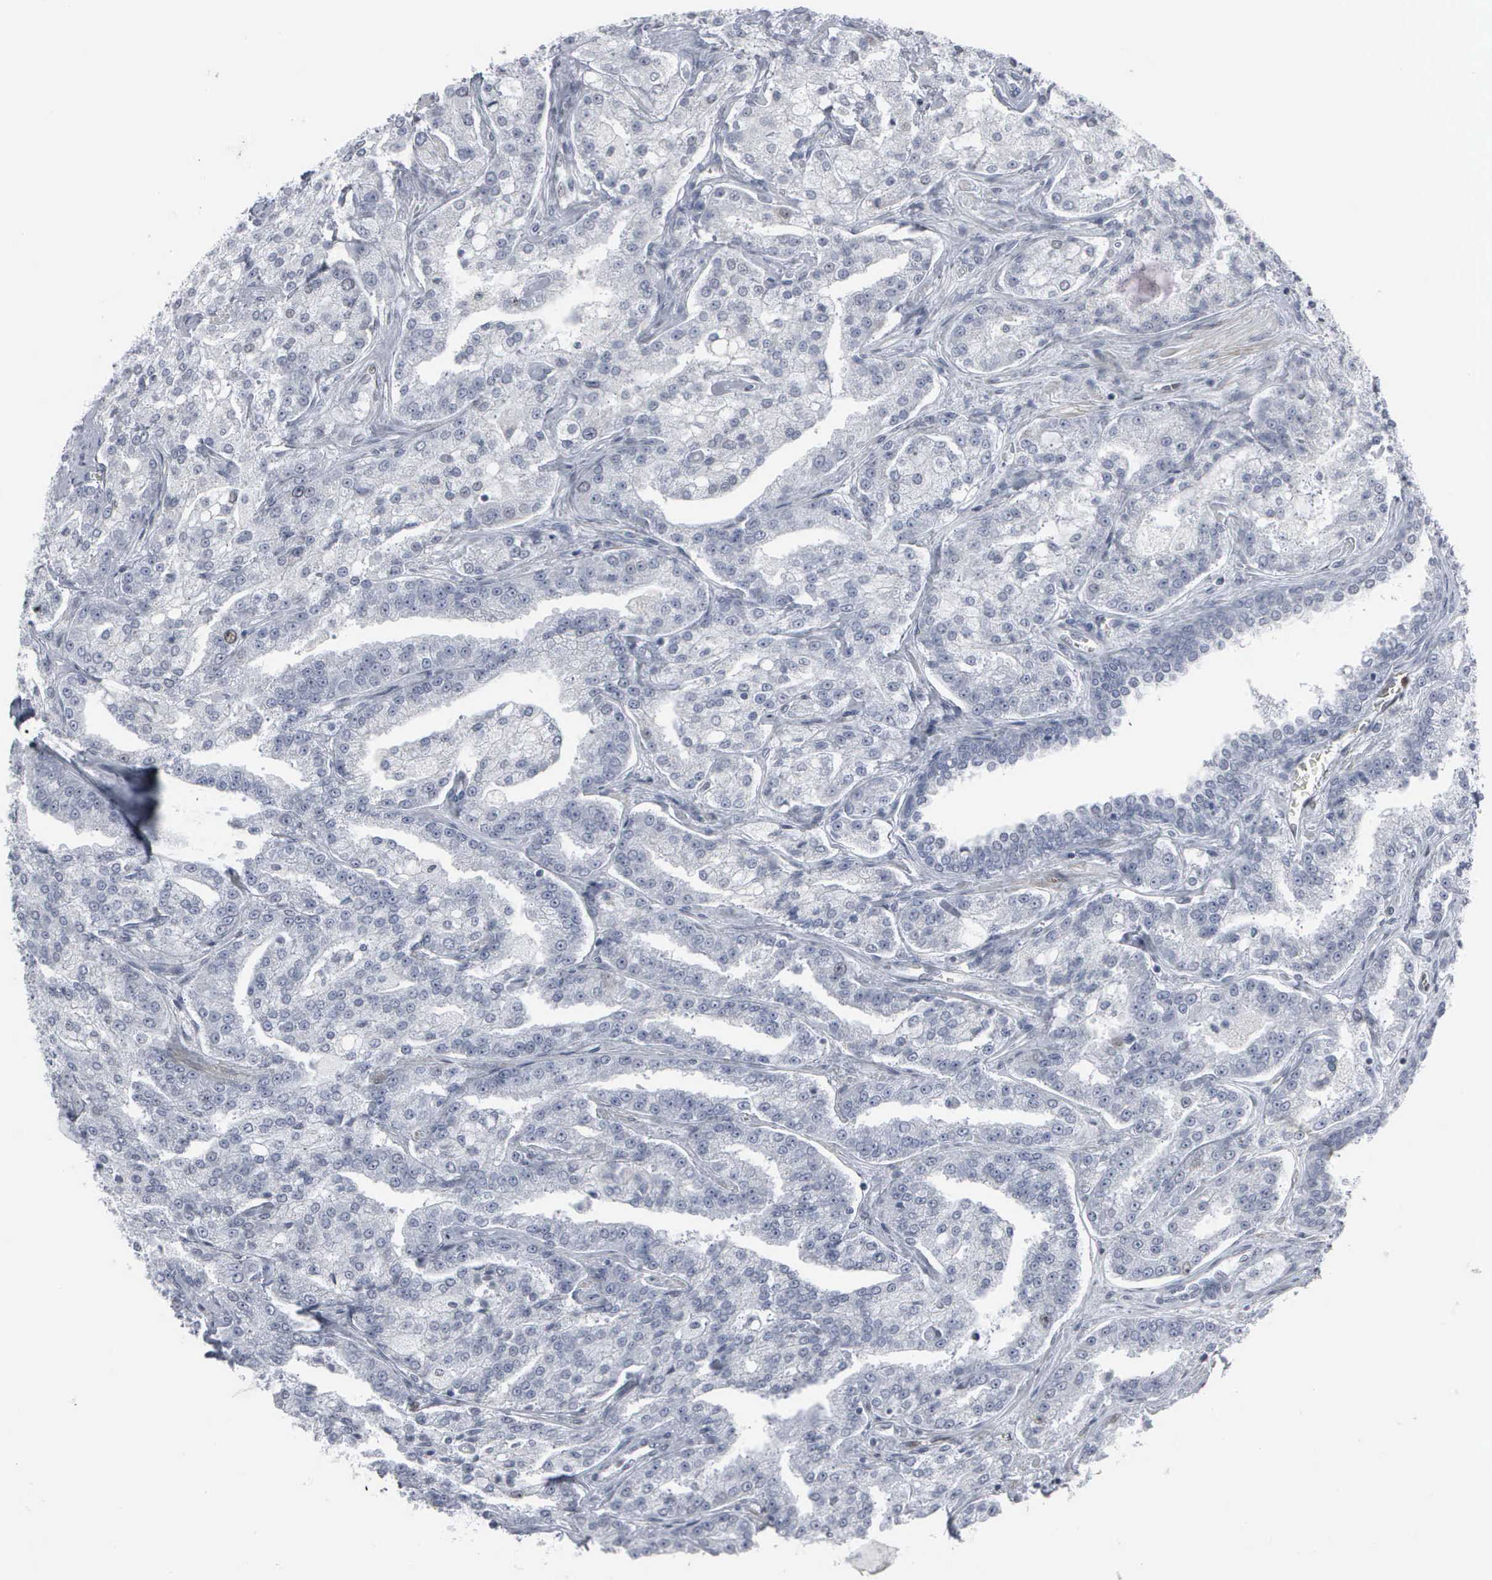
{"staining": {"intensity": "negative", "quantity": "none", "location": "none"}, "tissue": "prostate cancer", "cell_type": "Tumor cells", "image_type": "cancer", "snomed": [{"axis": "morphology", "description": "Adenocarcinoma, Medium grade"}, {"axis": "topography", "description": "Prostate"}], "caption": "Tumor cells are negative for brown protein staining in prostate cancer.", "gene": "CCND3", "patient": {"sex": "male", "age": 72}}